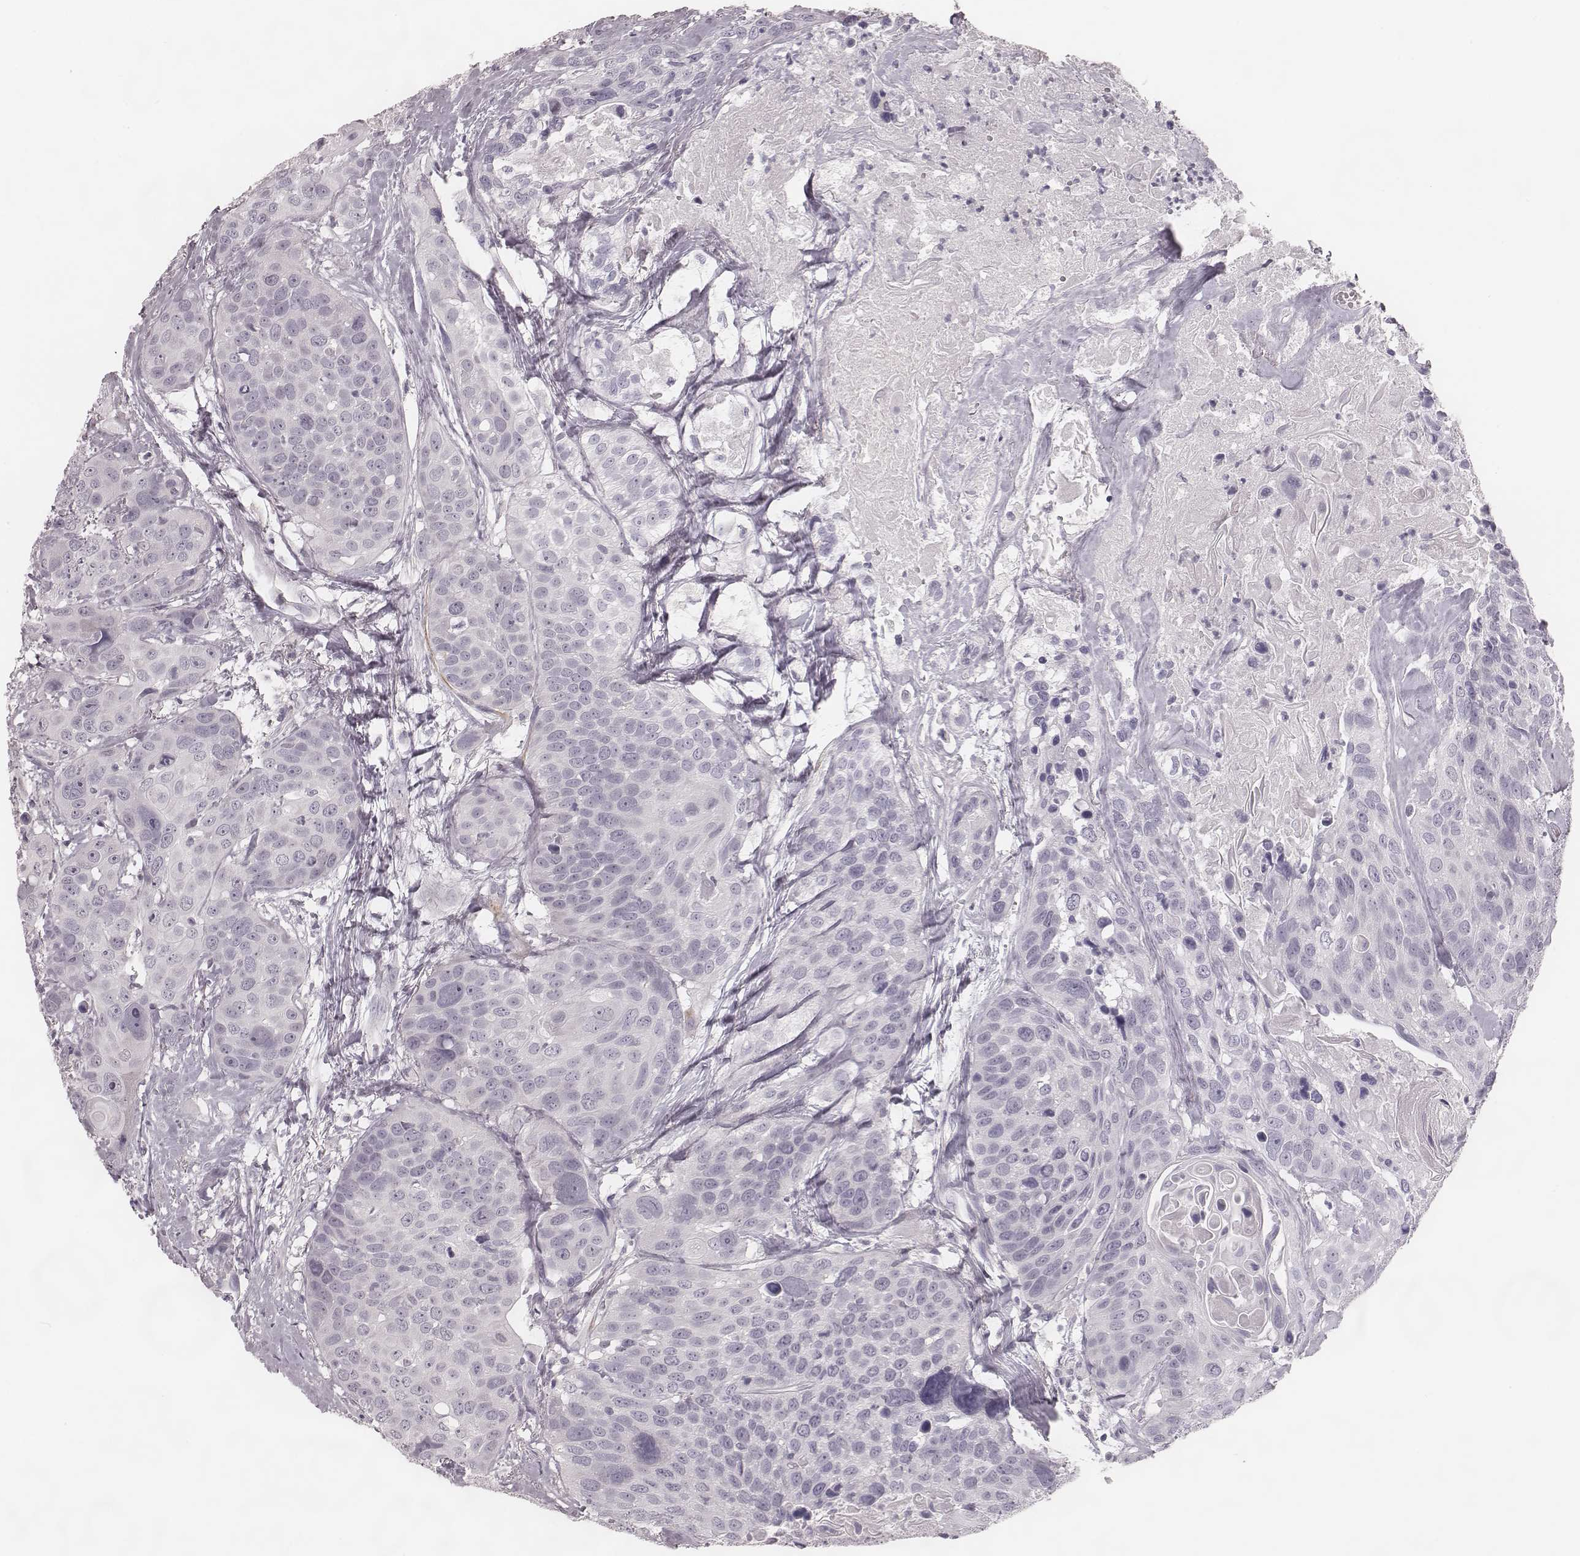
{"staining": {"intensity": "negative", "quantity": "none", "location": "none"}, "tissue": "head and neck cancer", "cell_type": "Tumor cells", "image_type": "cancer", "snomed": [{"axis": "morphology", "description": "Squamous cell carcinoma, NOS"}, {"axis": "topography", "description": "Oral tissue"}, {"axis": "topography", "description": "Head-Neck"}], "caption": "IHC photomicrograph of neoplastic tissue: squamous cell carcinoma (head and neck) stained with DAB (3,3'-diaminobenzidine) exhibits no significant protein staining in tumor cells. (Stains: DAB (3,3'-diaminobenzidine) immunohistochemistry with hematoxylin counter stain, Microscopy: brightfield microscopy at high magnification).", "gene": "SPA17", "patient": {"sex": "male", "age": 56}}